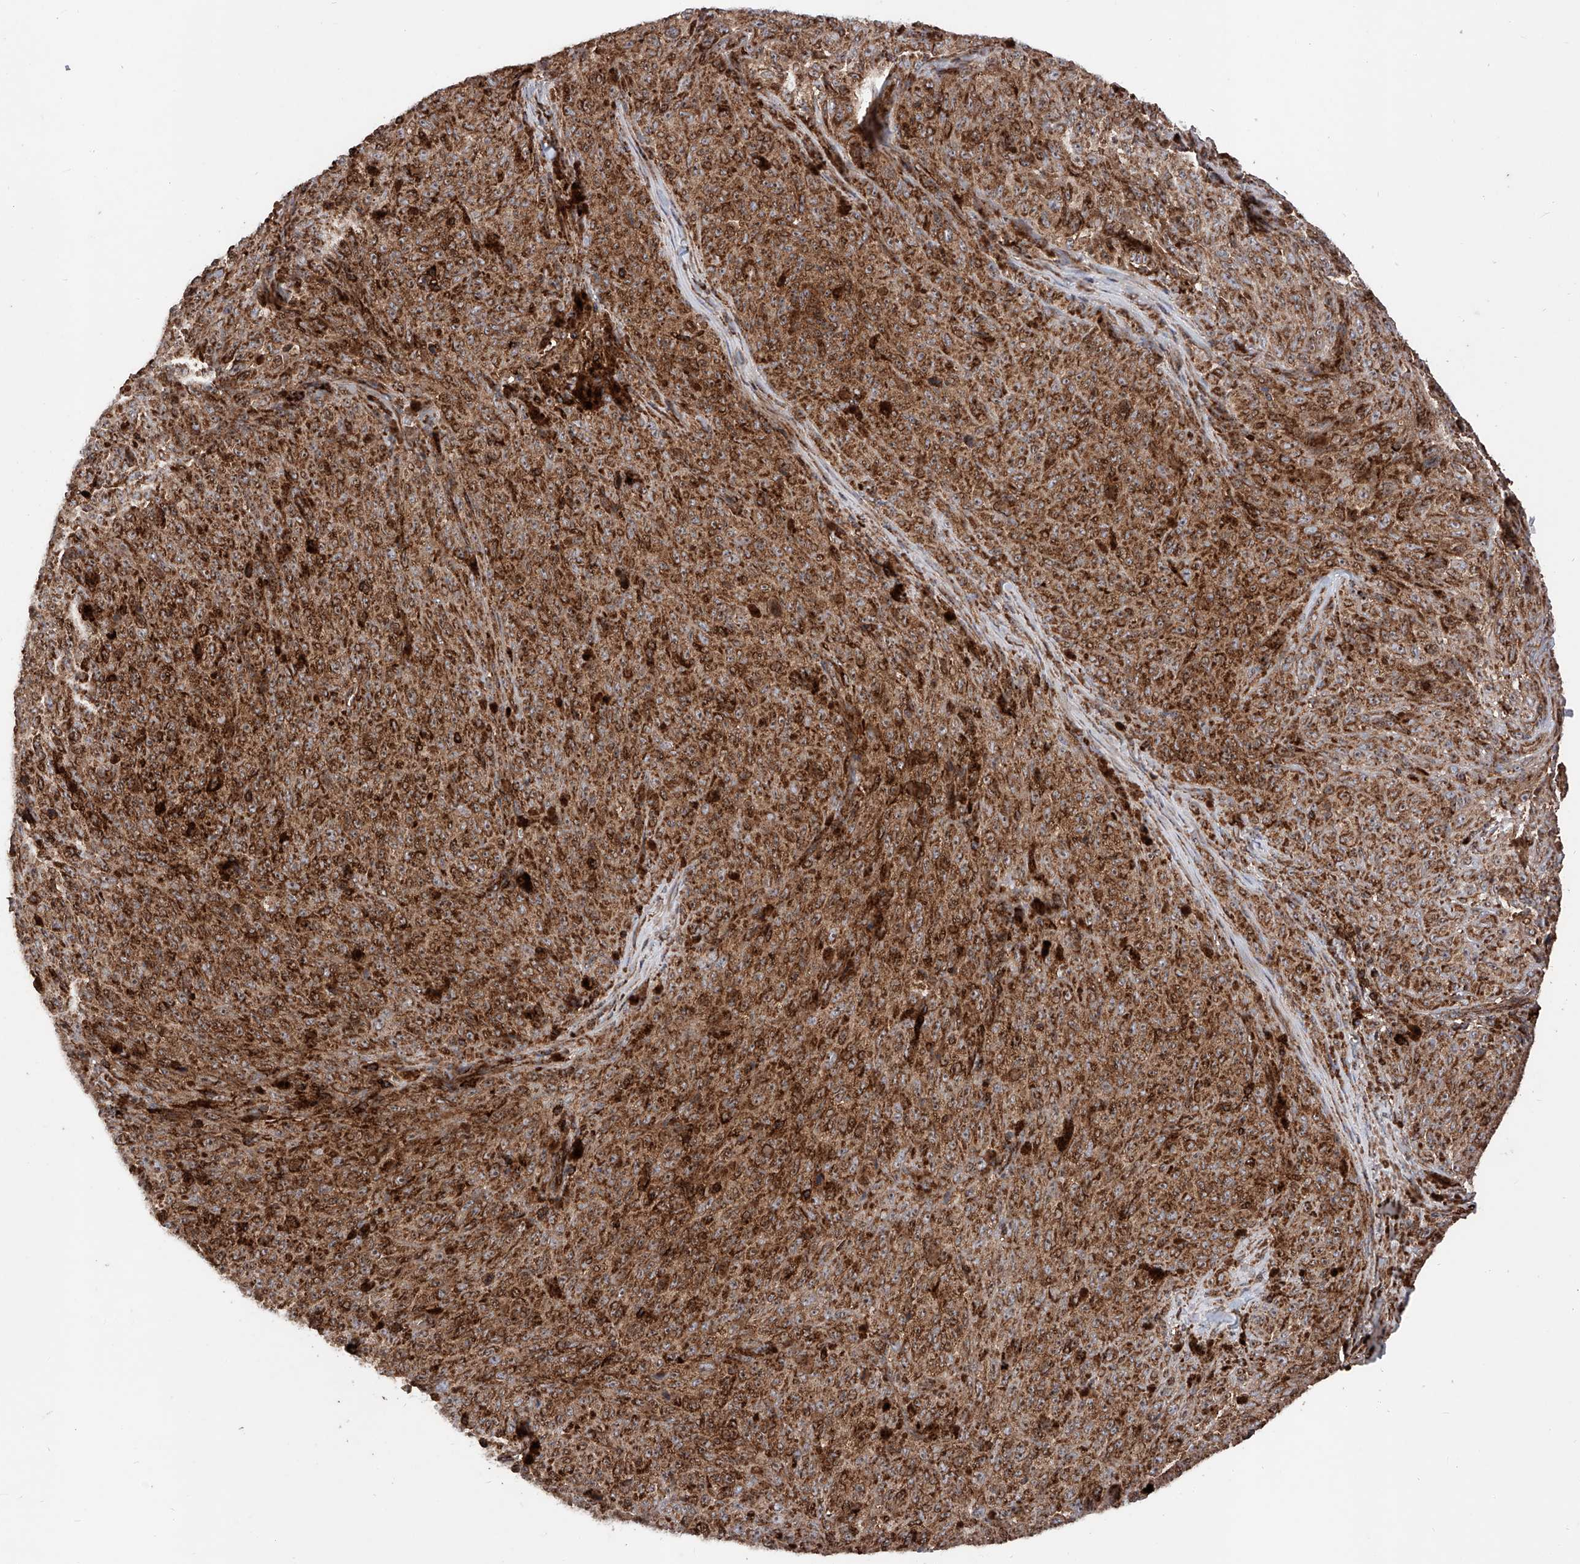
{"staining": {"intensity": "moderate", "quantity": ">75%", "location": "cytoplasmic/membranous"}, "tissue": "melanoma", "cell_type": "Tumor cells", "image_type": "cancer", "snomed": [{"axis": "morphology", "description": "Malignant melanoma, NOS"}, {"axis": "topography", "description": "Skin"}], "caption": "Protein expression by IHC reveals moderate cytoplasmic/membranous positivity in about >75% of tumor cells in malignant melanoma.", "gene": "PISD", "patient": {"sex": "female", "age": 82}}